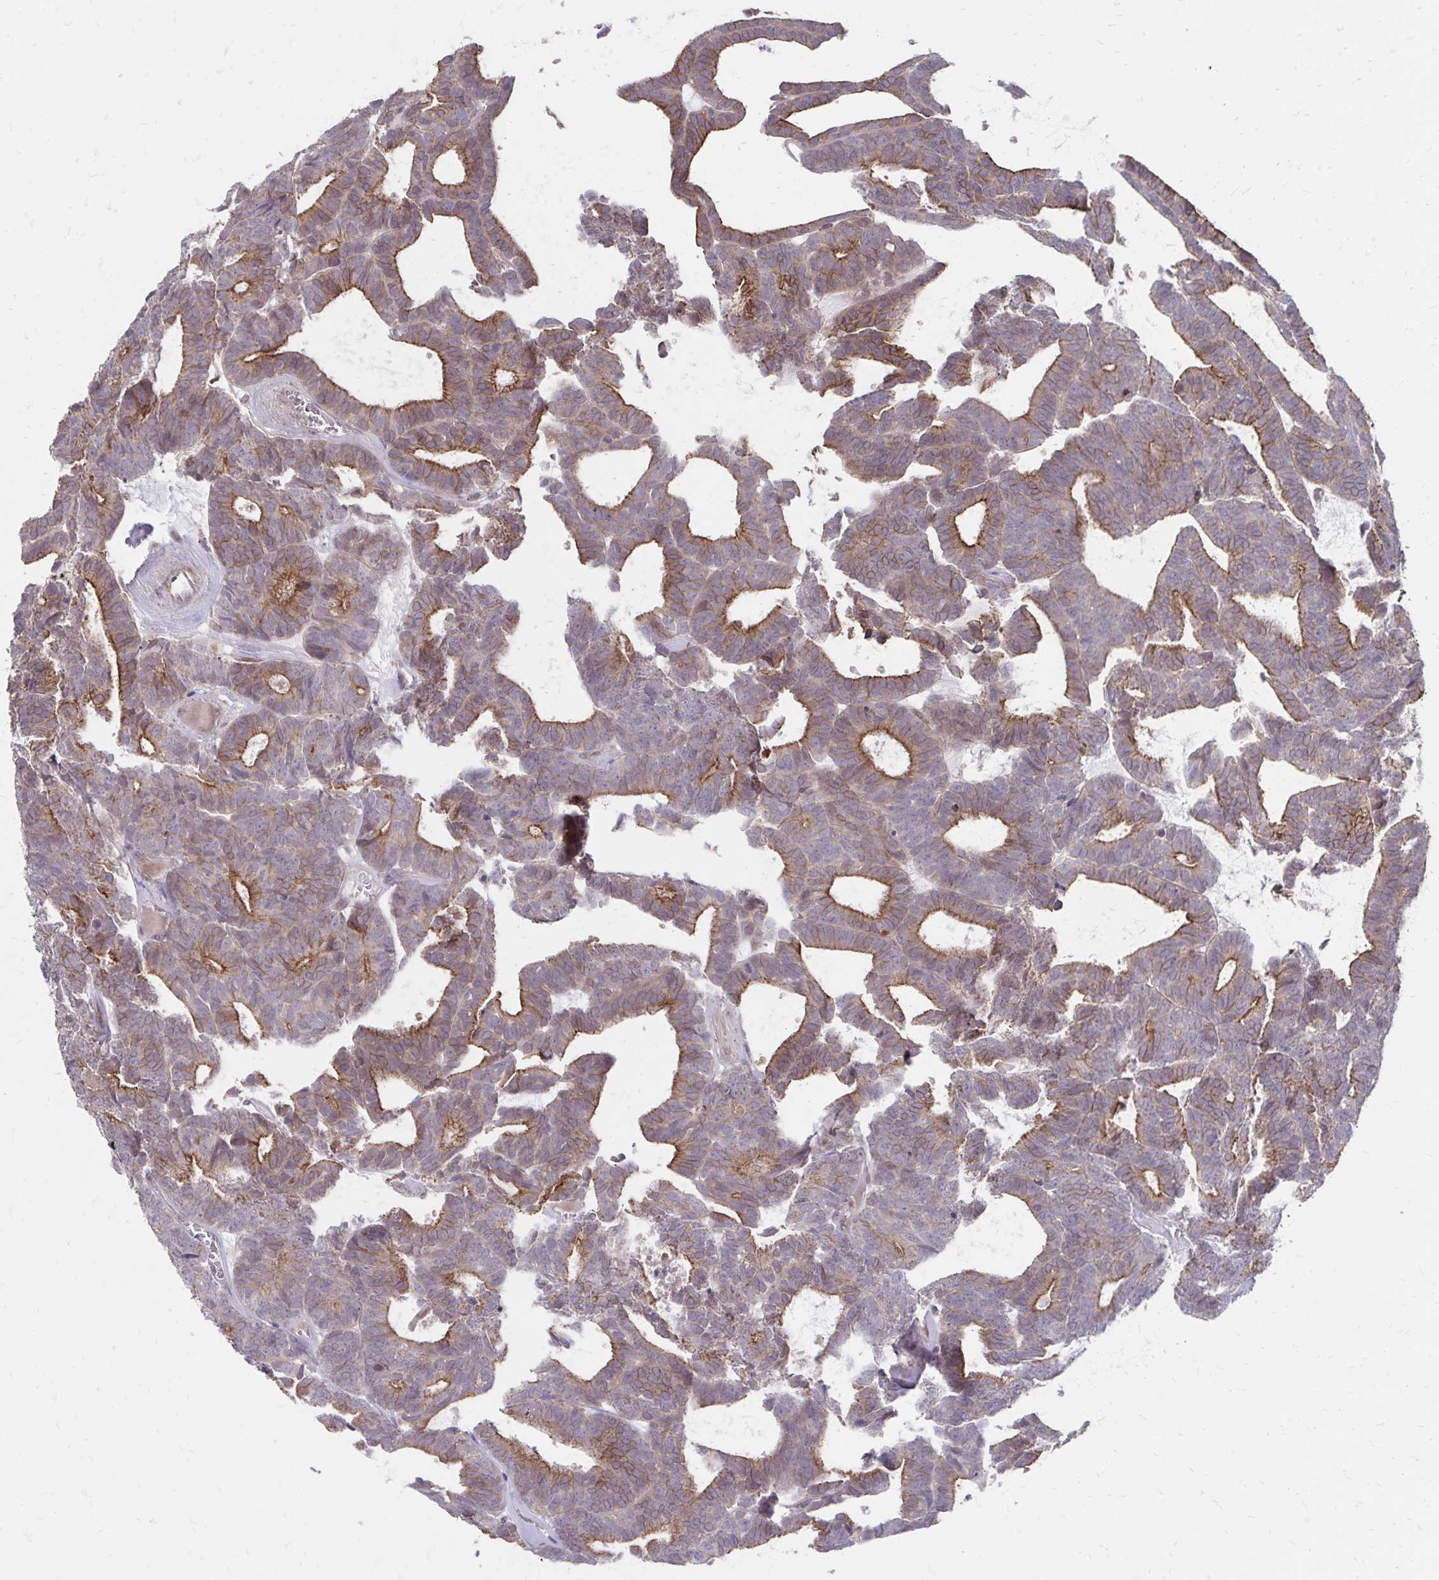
{"staining": {"intensity": "moderate", "quantity": "25%-75%", "location": "cytoplasmic/membranous"}, "tissue": "head and neck cancer", "cell_type": "Tumor cells", "image_type": "cancer", "snomed": [{"axis": "morphology", "description": "Adenocarcinoma, NOS"}, {"axis": "topography", "description": "Head-Neck"}], "caption": "The immunohistochemical stain shows moderate cytoplasmic/membranous expression in tumor cells of adenocarcinoma (head and neck) tissue.", "gene": "ITPR2", "patient": {"sex": "female", "age": 81}}